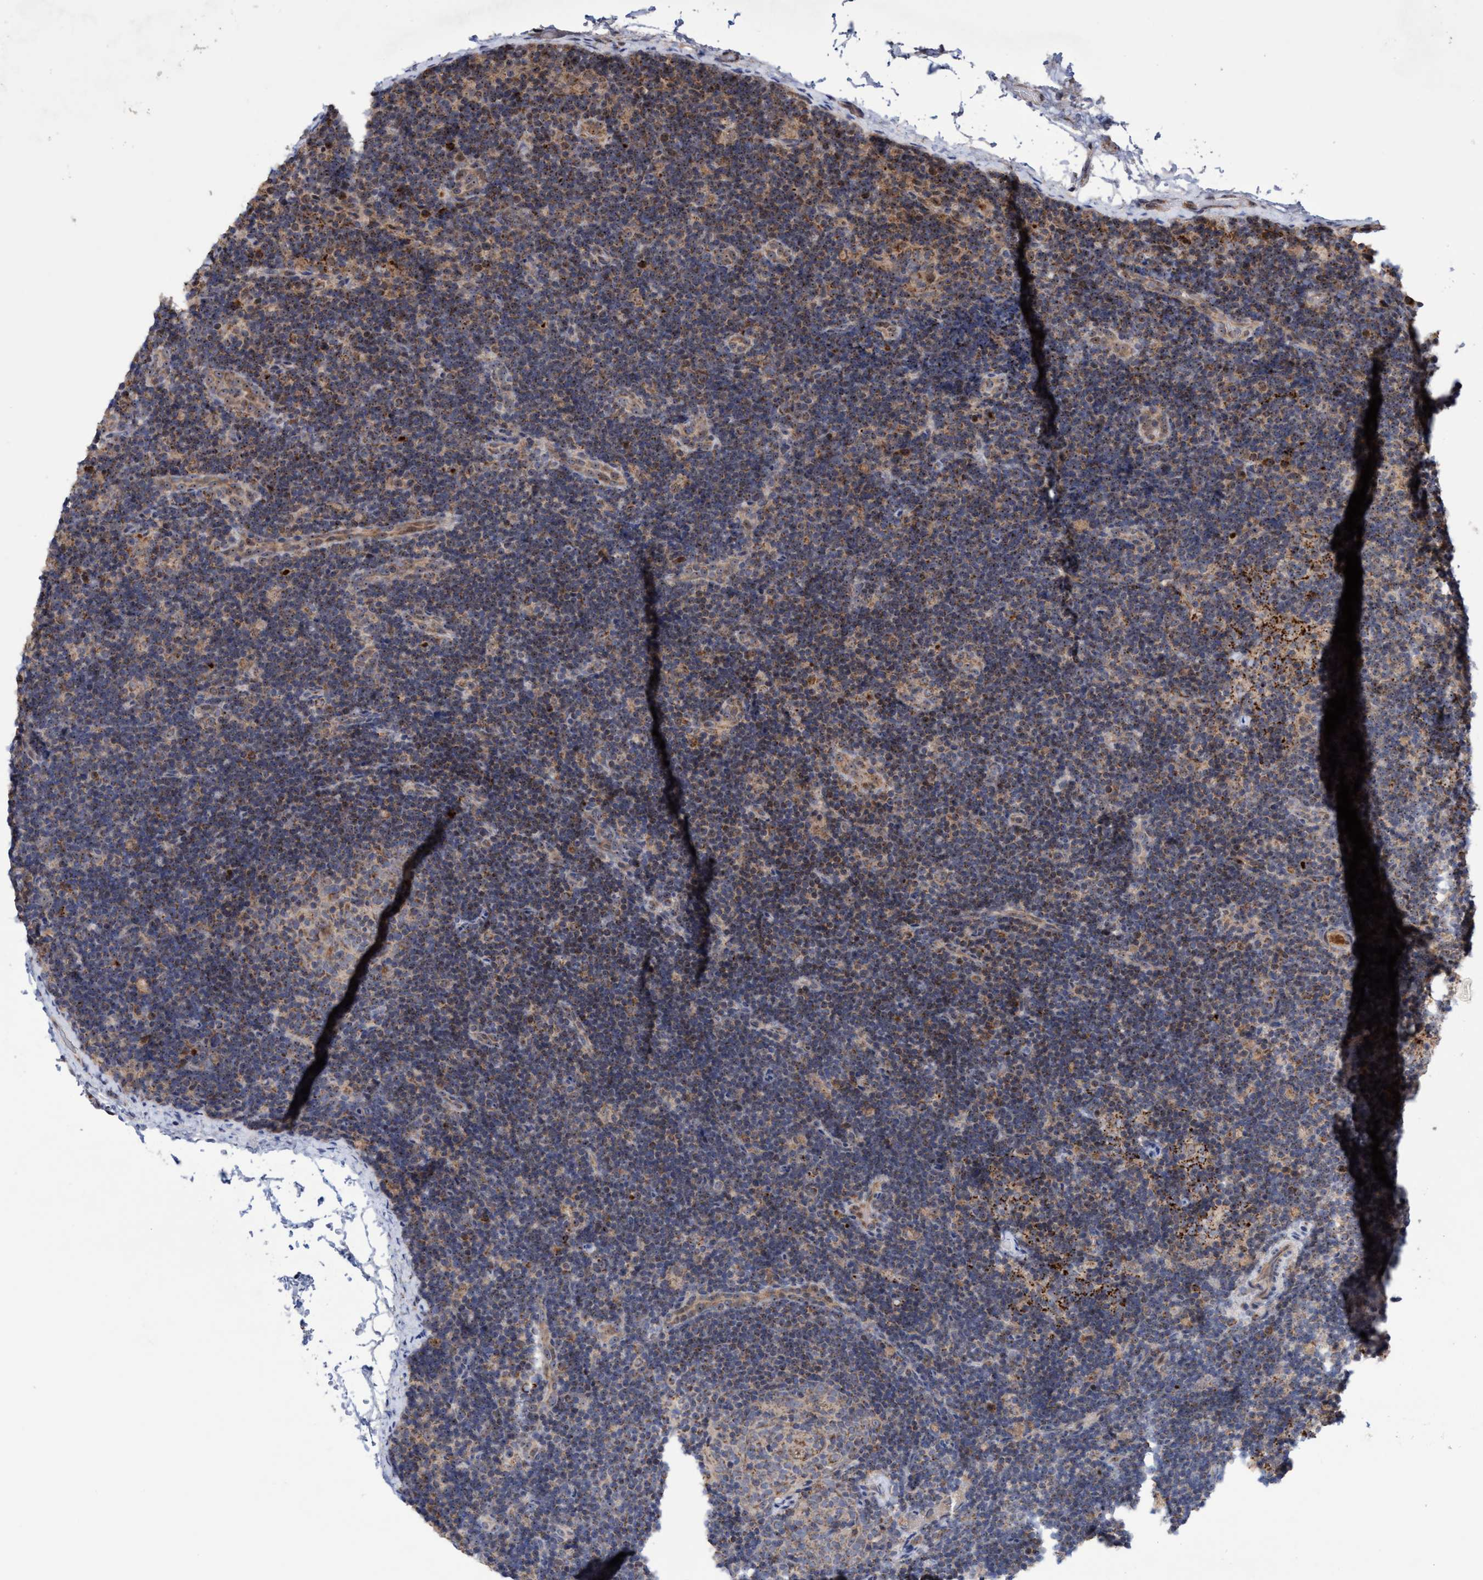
{"staining": {"intensity": "weak", "quantity": "25%-75%", "location": "cytoplasmic/membranous,nuclear"}, "tissue": "lymph node", "cell_type": "Germinal center cells", "image_type": "normal", "snomed": [{"axis": "morphology", "description": "Normal tissue, NOS"}, {"axis": "topography", "description": "Lymph node"}], "caption": "Protein staining of unremarkable lymph node exhibits weak cytoplasmic/membranous,nuclear positivity in approximately 25%-75% of germinal center cells. (Stains: DAB (3,3'-diaminobenzidine) in brown, nuclei in blue, Microscopy: brightfield microscopy at high magnification).", "gene": "P2RY14", "patient": {"sex": "female", "age": 14}}